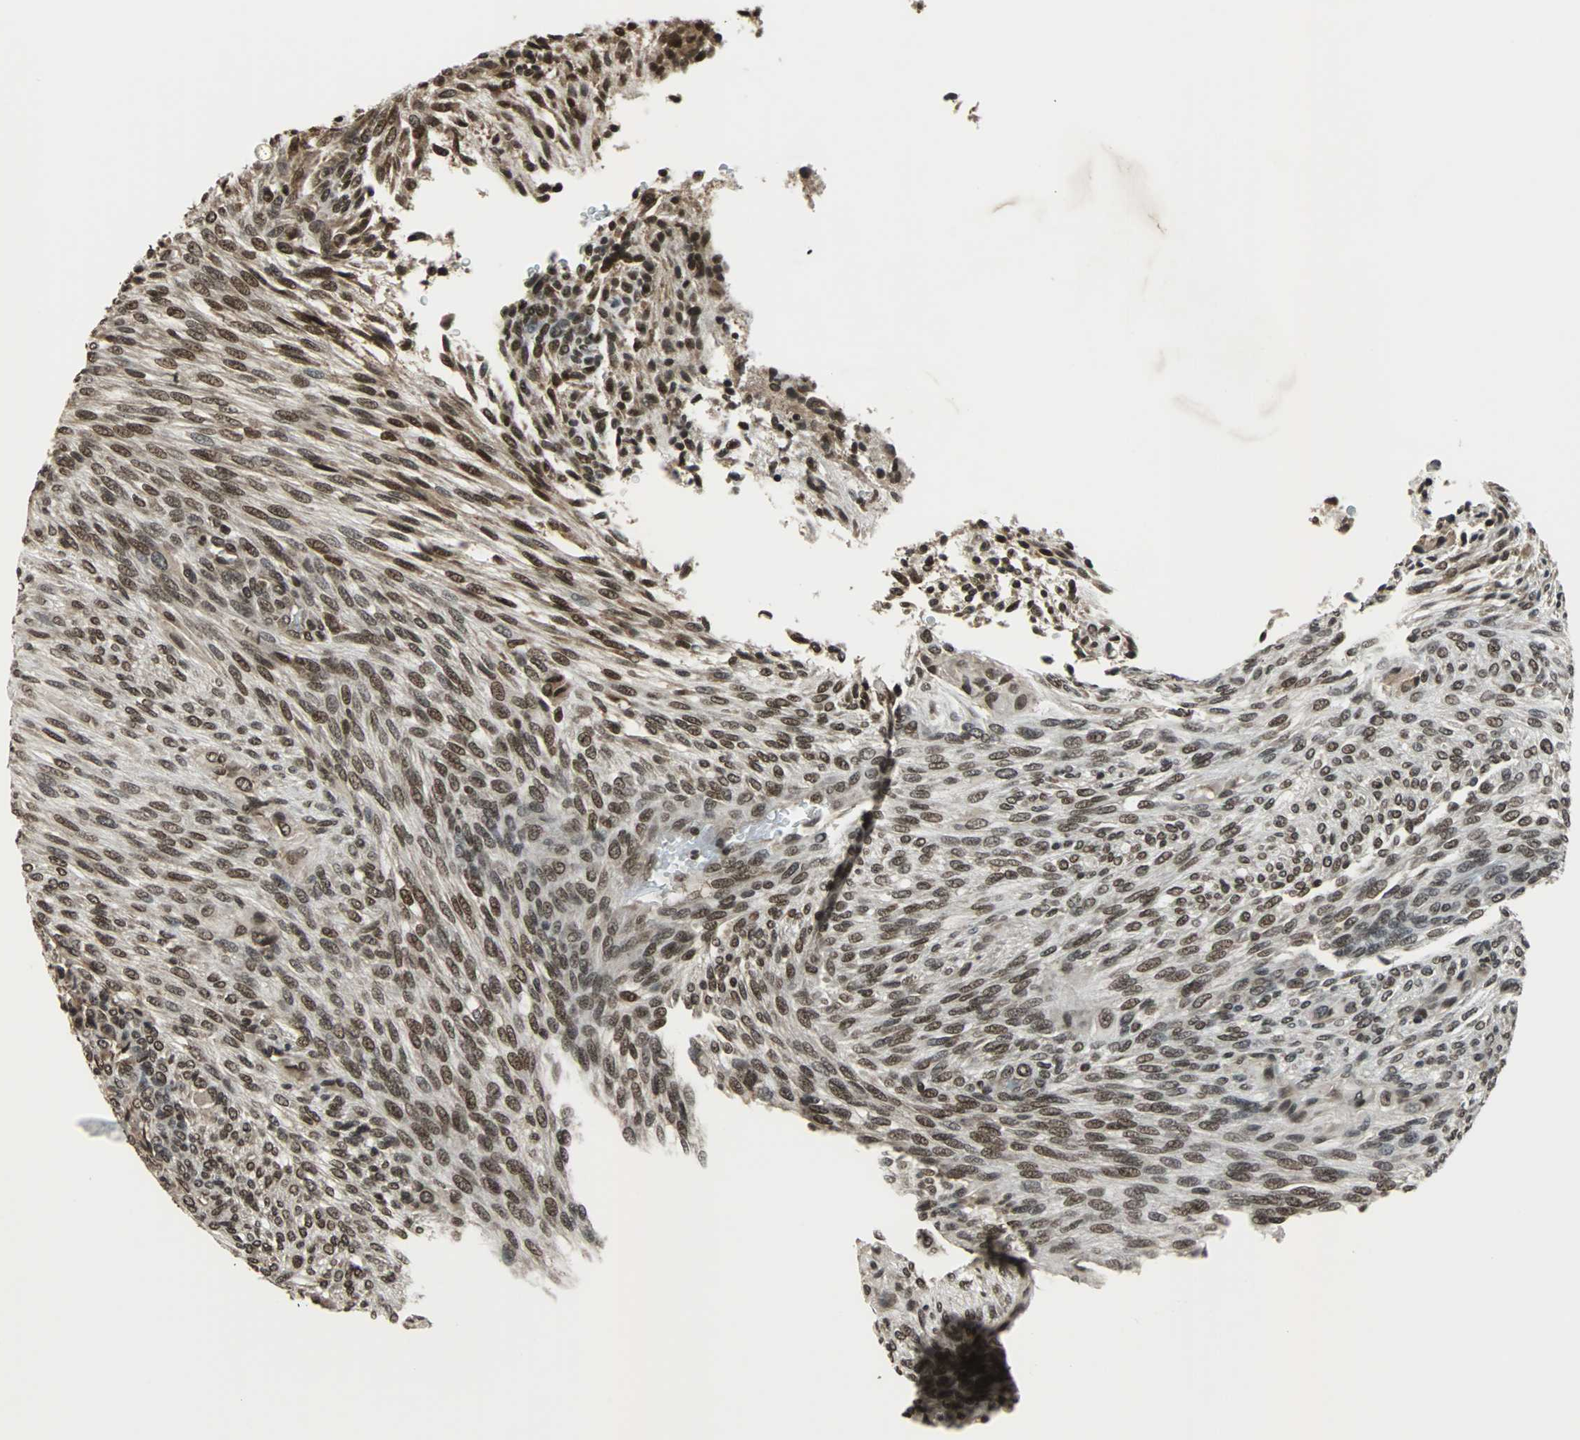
{"staining": {"intensity": "strong", "quantity": ">75%", "location": "nuclear"}, "tissue": "glioma", "cell_type": "Tumor cells", "image_type": "cancer", "snomed": [{"axis": "morphology", "description": "Glioma, malignant, High grade"}, {"axis": "topography", "description": "Cerebral cortex"}], "caption": "Immunohistochemical staining of malignant high-grade glioma demonstrates high levels of strong nuclear protein staining in approximately >75% of tumor cells.", "gene": "REST", "patient": {"sex": "female", "age": 55}}